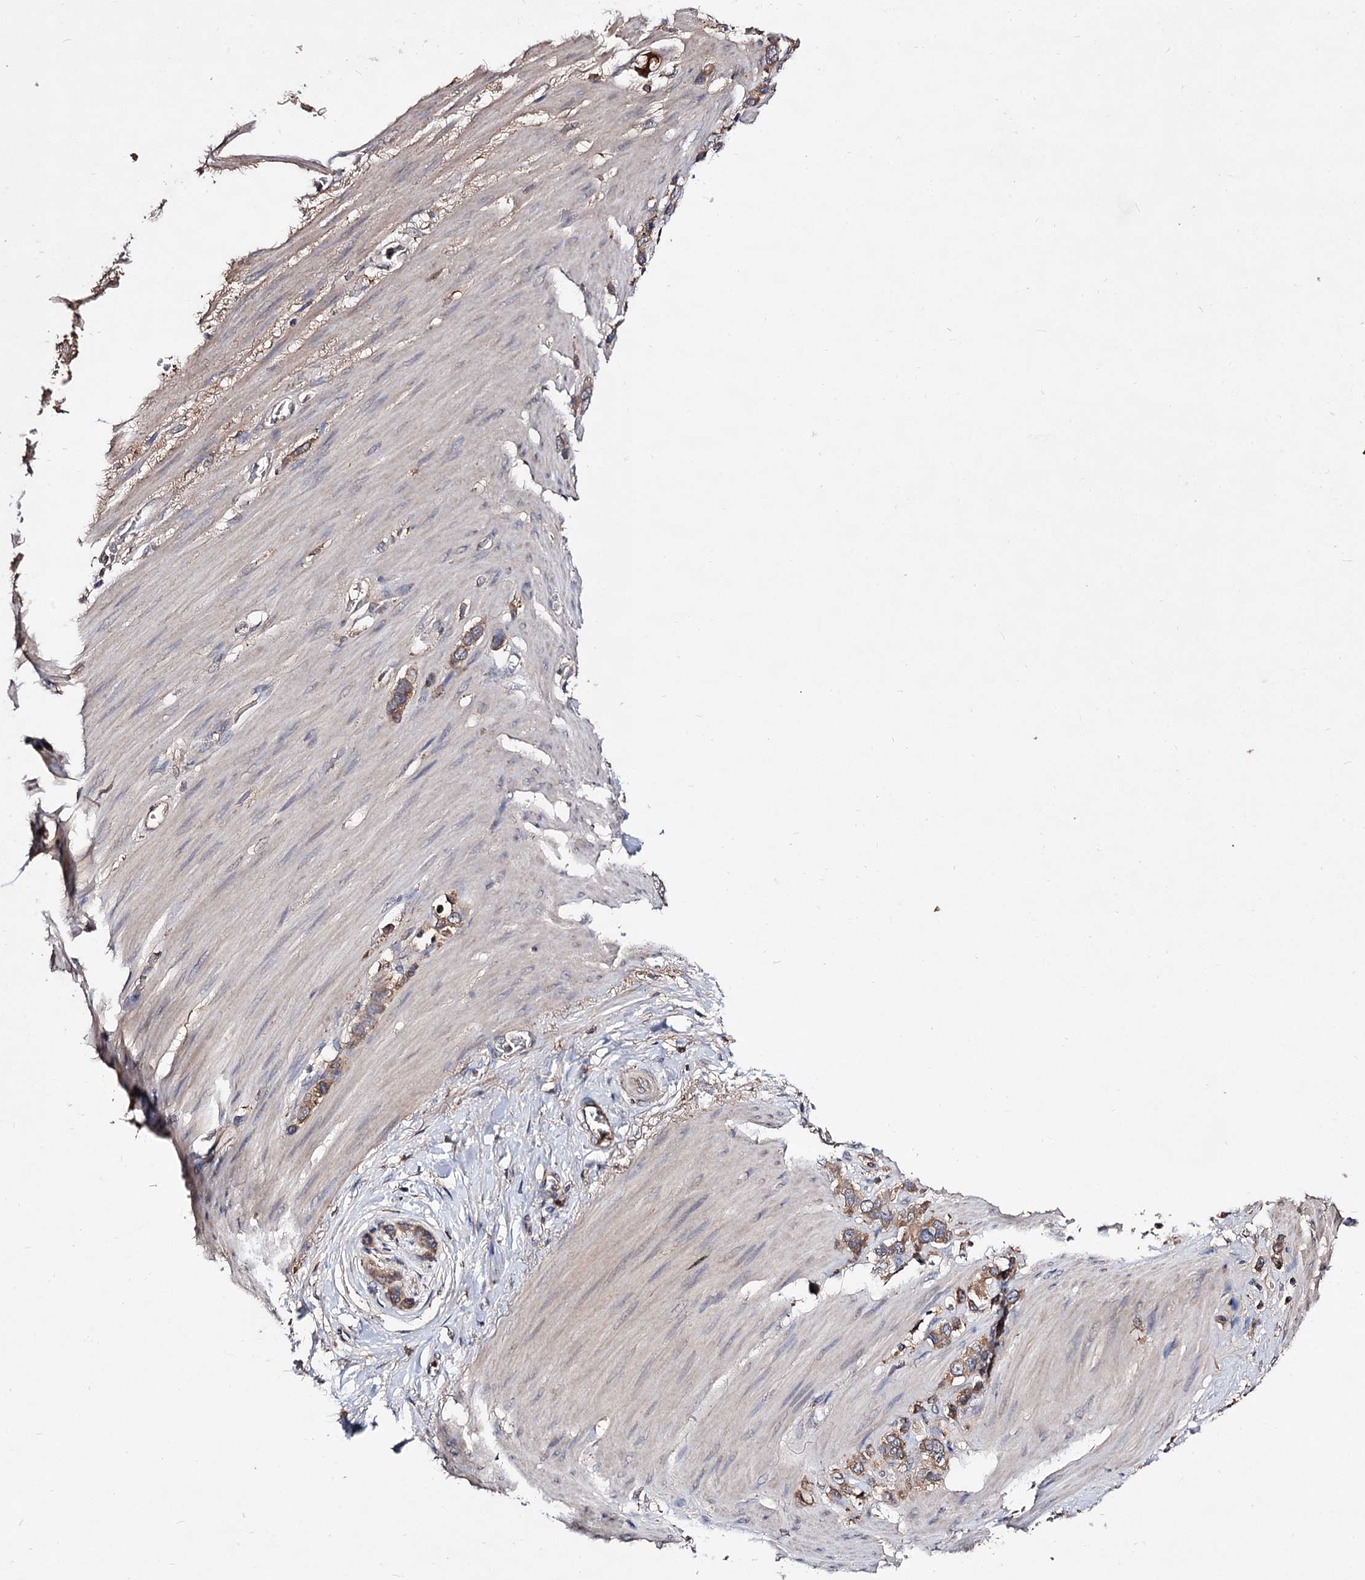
{"staining": {"intensity": "moderate", "quantity": ">75%", "location": "cytoplasmic/membranous"}, "tissue": "stomach cancer", "cell_type": "Tumor cells", "image_type": "cancer", "snomed": [{"axis": "morphology", "description": "Adenocarcinoma, NOS"}, {"axis": "morphology", "description": "Adenocarcinoma, High grade"}, {"axis": "topography", "description": "Stomach, upper"}, {"axis": "topography", "description": "Stomach, lower"}], "caption": "Human adenocarcinoma (stomach) stained with a brown dye shows moderate cytoplasmic/membranous positive expression in about >75% of tumor cells.", "gene": "ARFIP2", "patient": {"sex": "female", "age": 65}}